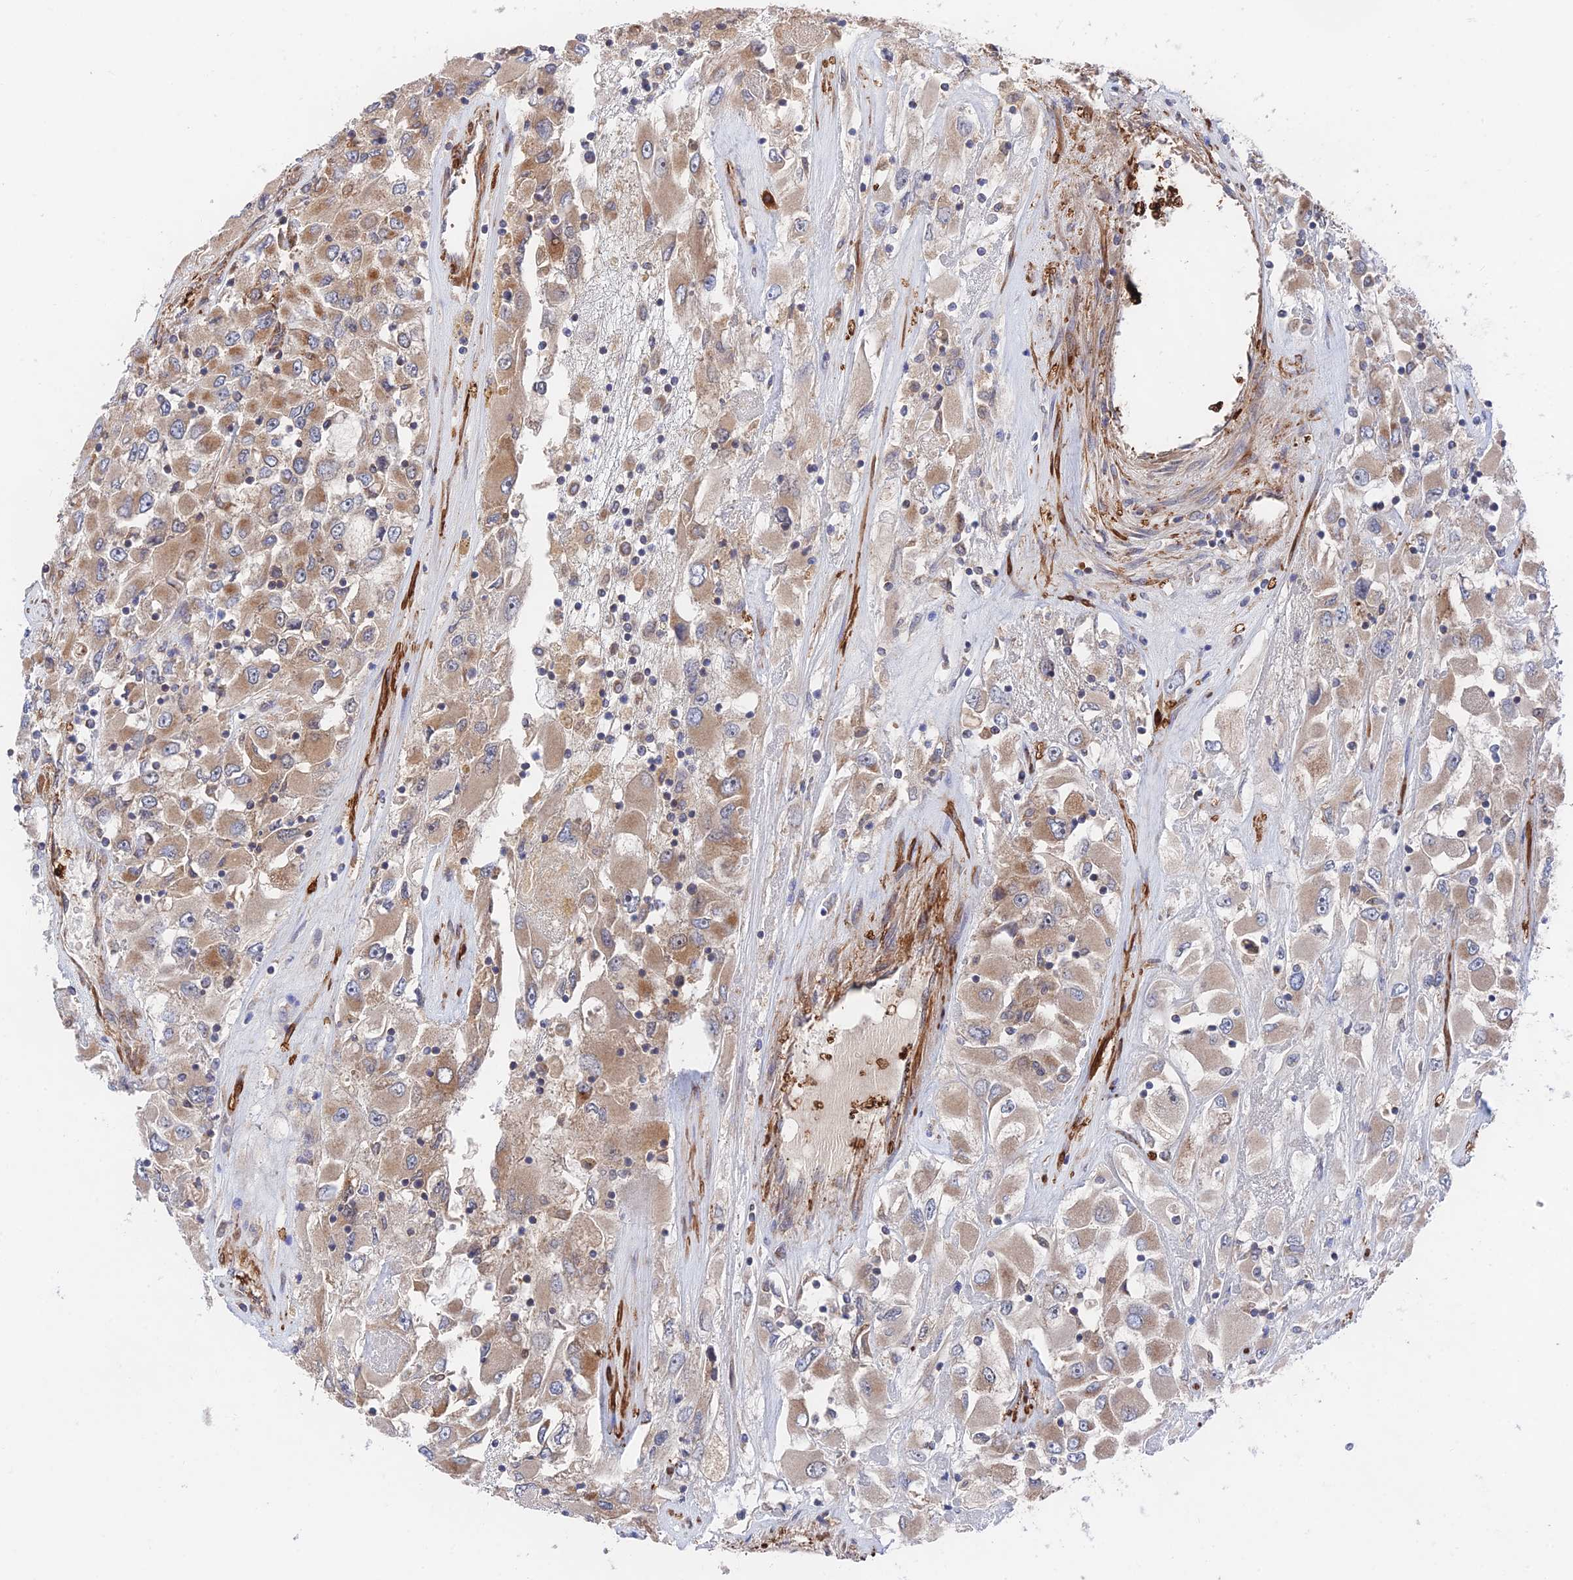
{"staining": {"intensity": "moderate", "quantity": ">75%", "location": "cytoplasmic/membranous"}, "tissue": "renal cancer", "cell_type": "Tumor cells", "image_type": "cancer", "snomed": [{"axis": "morphology", "description": "Adenocarcinoma, NOS"}, {"axis": "topography", "description": "Kidney"}], "caption": "Protein analysis of adenocarcinoma (renal) tissue reveals moderate cytoplasmic/membranous staining in approximately >75% of tumor cells. Ihc stains the protein of interest in brown and the nuclei are stained blue.", "gene": "ZNF320", "patient": {"sex": "female", "age": 52}}